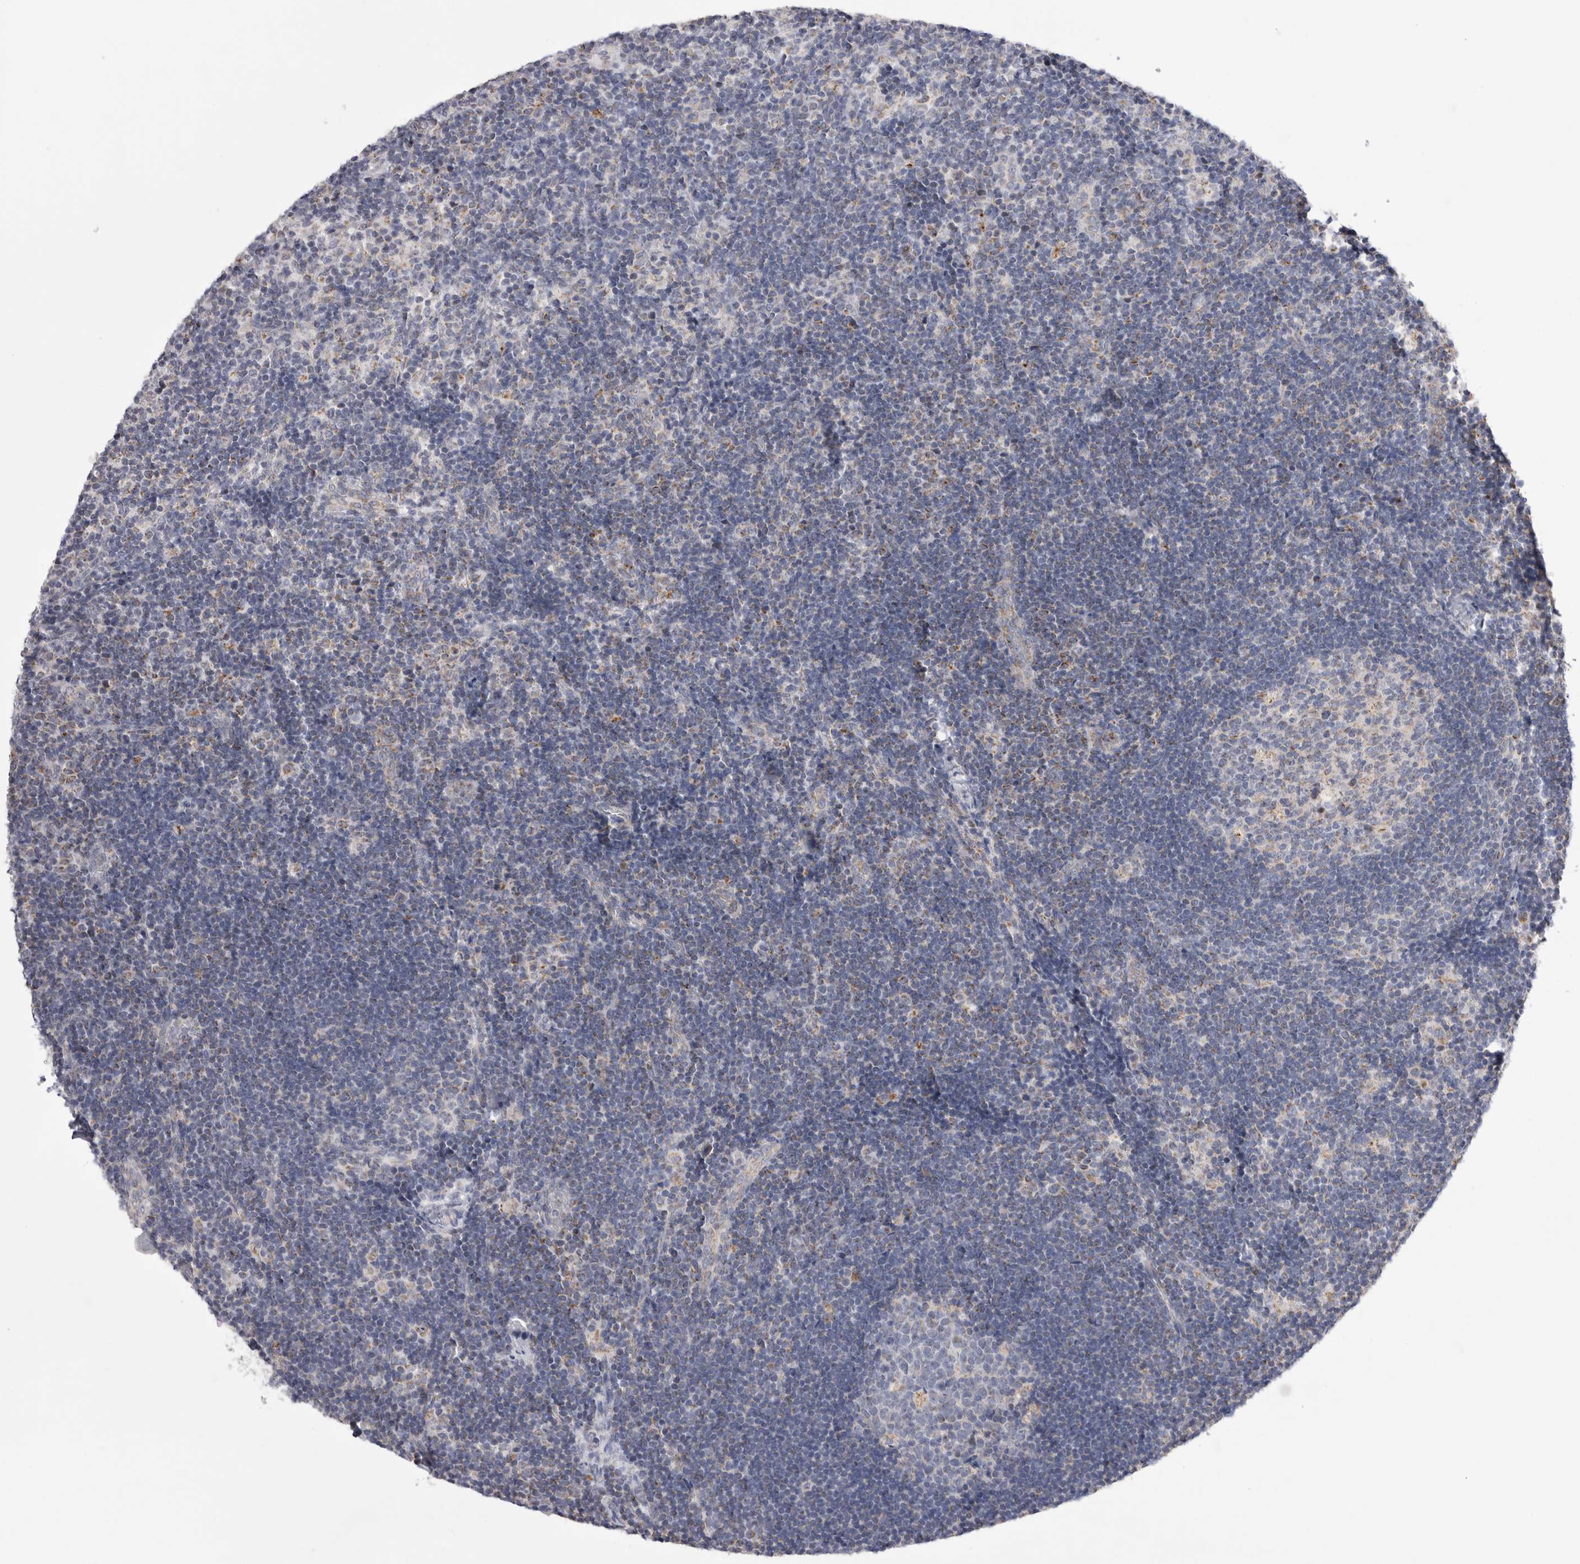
{"staining": {"intensity": "weak", "quantity": "<25%", "location": "cytoplasmic/membranous"}, "tissue": "lymph node", "cell_type": "Germinal center cells", "image_type": "normal", "snomed": [{"axis": "morphology", "description": "Normal tissue, NOS"}, {"axis": "topography", "description": "Lymph node"}], "caption": "The immunohistochemistry micrograph has no significant positivity in germinal center cells of lymph node. The staining is performed using DAB brown chromogen with nuclei counter-stained in using hematoxylin.", "gene": "VDAC3", "patient": {"sex": "female", "age": 22}}